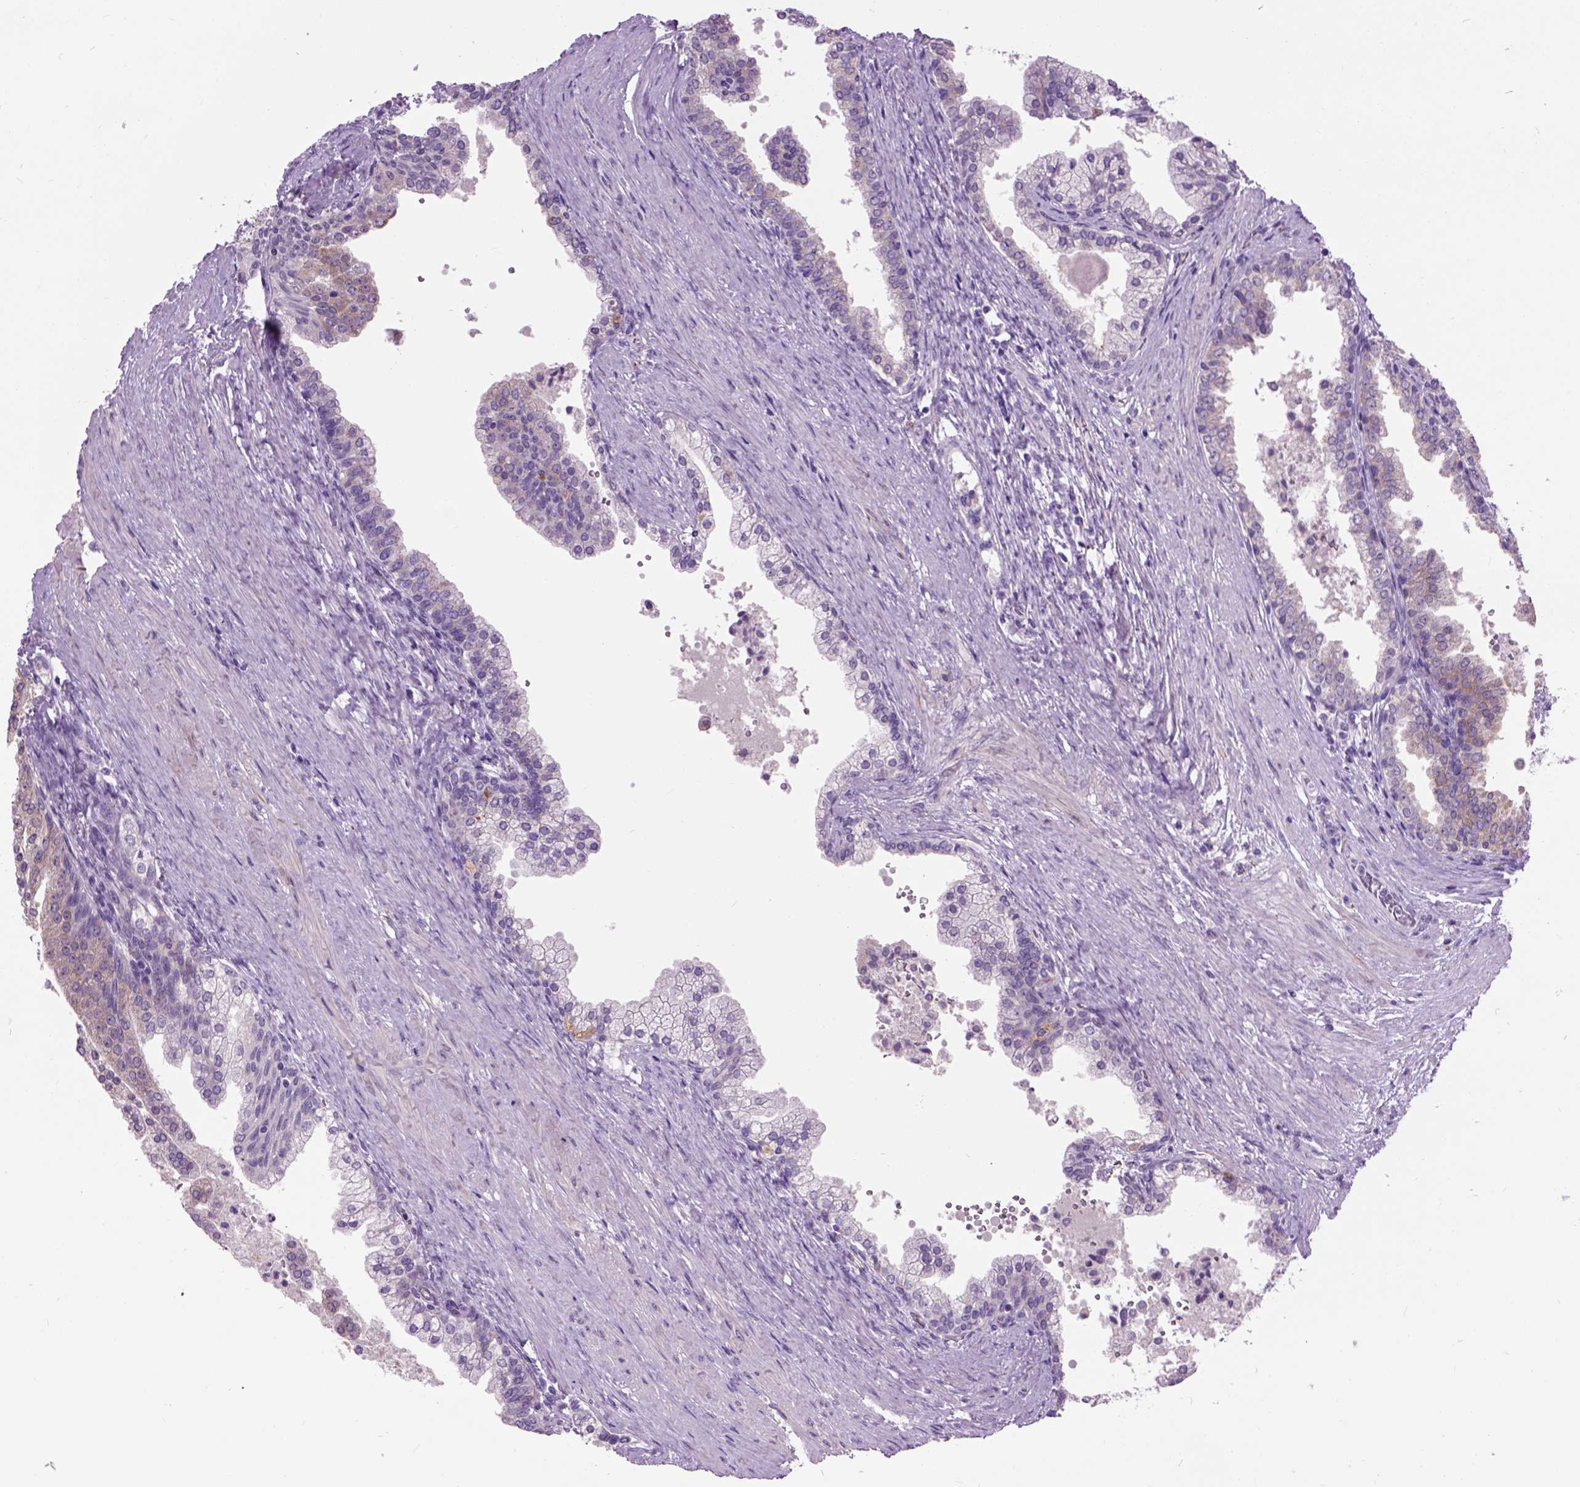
{"staining": {"intensity": "moderate", "quantity": "<25%", "location": "cytoplasmic/membranous"}, "tissue": "prostate cancer", "cell_type": "Tumor cells", "image_type": "cancer", "snomed": [{"axis": "morphology", "description": "Adenocarcinoma, NOS"}, {"axis": "topography", "description": "Prostate and seminal vesicle, NOS"}, {"axis": "topography", "description": "Prostate"}], "caption": "Immunohistochemistry of prostate adenocarcinoma displays low levels of moderate cytoplasmic/membranous expression in approximately <25% of tumor cells.", "gene": "MAPT", "patient": {"sex": "male", "age": 44}}